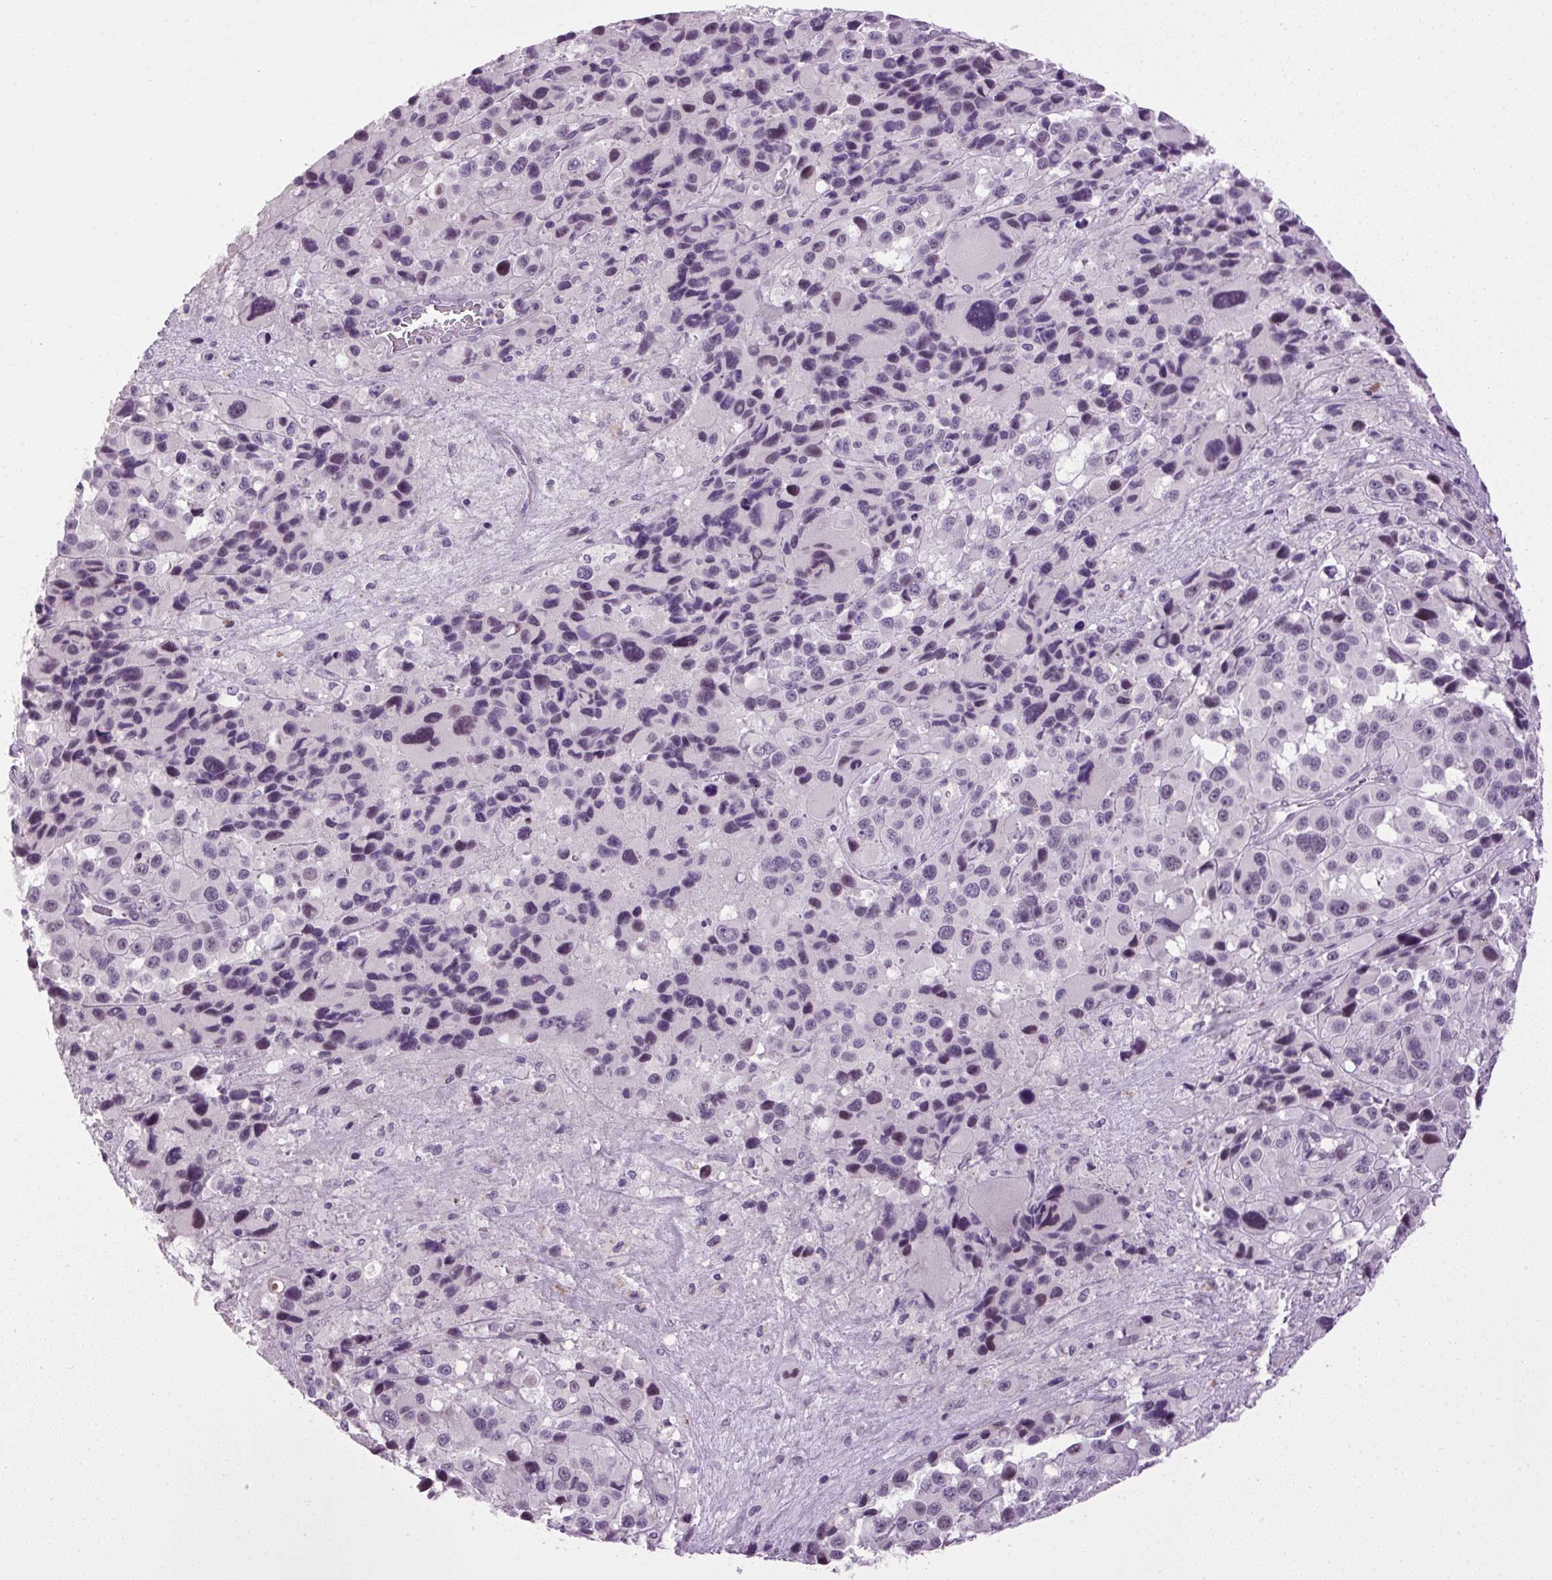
{"staining": {"intensity": "negative", "quantity": "none", "location": "none"}, "tissue": "melanoma", "cell_type": "Tumor cells", "image_type": "cancer", "snomed": [{"axis": "morphology", "description": "Malignant melanoma, Metastatic site"}, {"axis": "topography", "description": "Lymph node"}], "caption": "Melanoma stained for a protein using immunohistochemistry exhibits no expression tumor cells.", "gene": "A1CF", "patient": {"sex": "female", "age": 65}}